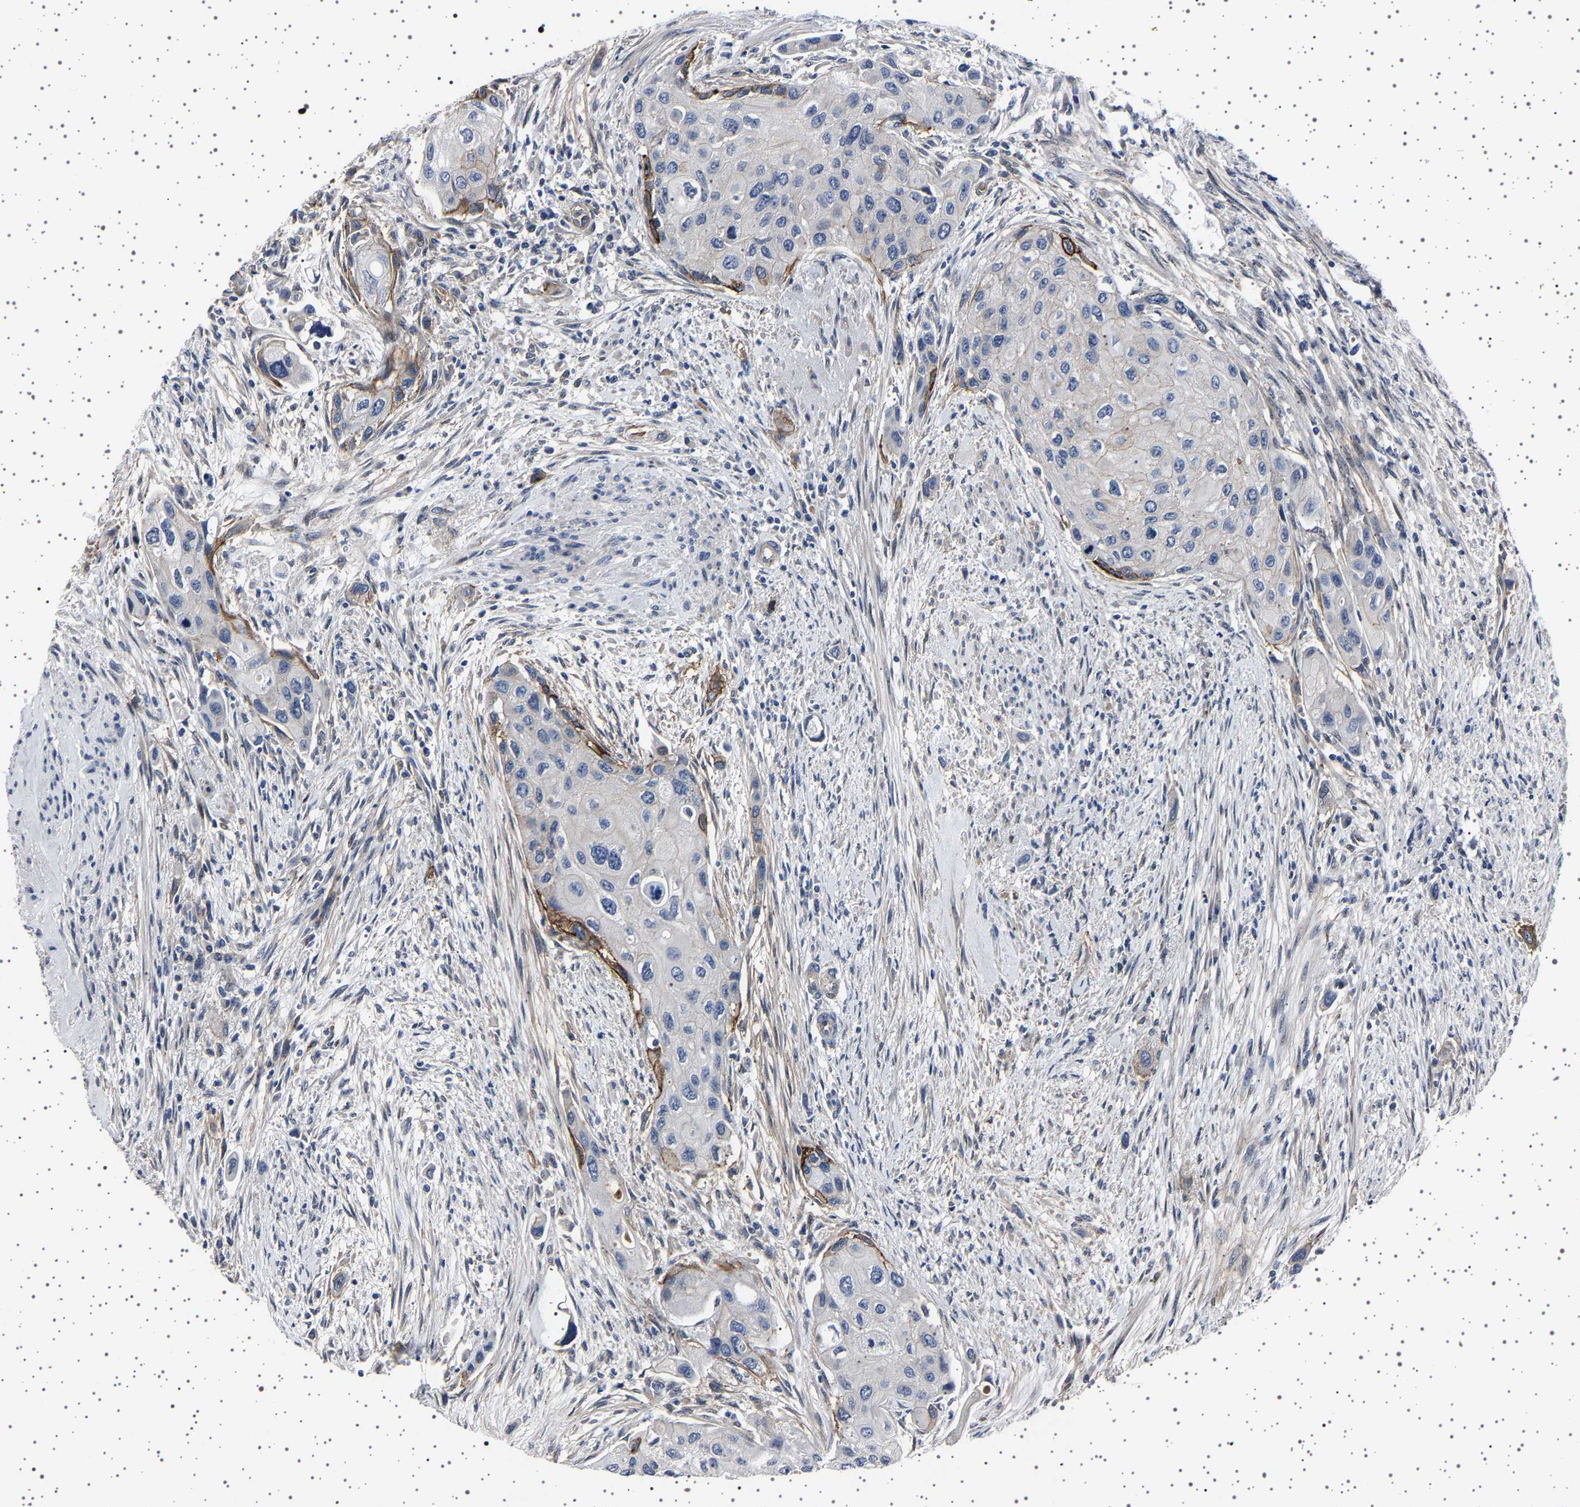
{"staining": {"intensity": "negative", "quantity": "none", "location": "none"}, "tissue": "urothelial cancer", "cell_type": "Tumor cells", "image_type": "cancer", "snomed": [{"axis": "morphology", "description": "Urothelial carcinoma, High grade"}, {"axis": "topography", "description": "Urinary bladder"}], "caption": "High magnification brightfield microscopy of high-grade urothelial carcinoma stained with DAB (brown) and counterstained with hematoxylin (blue): tumor cells show no significant positivity.", "gene": "PAK5", "patient": {"sex": "female", "age": 56}}